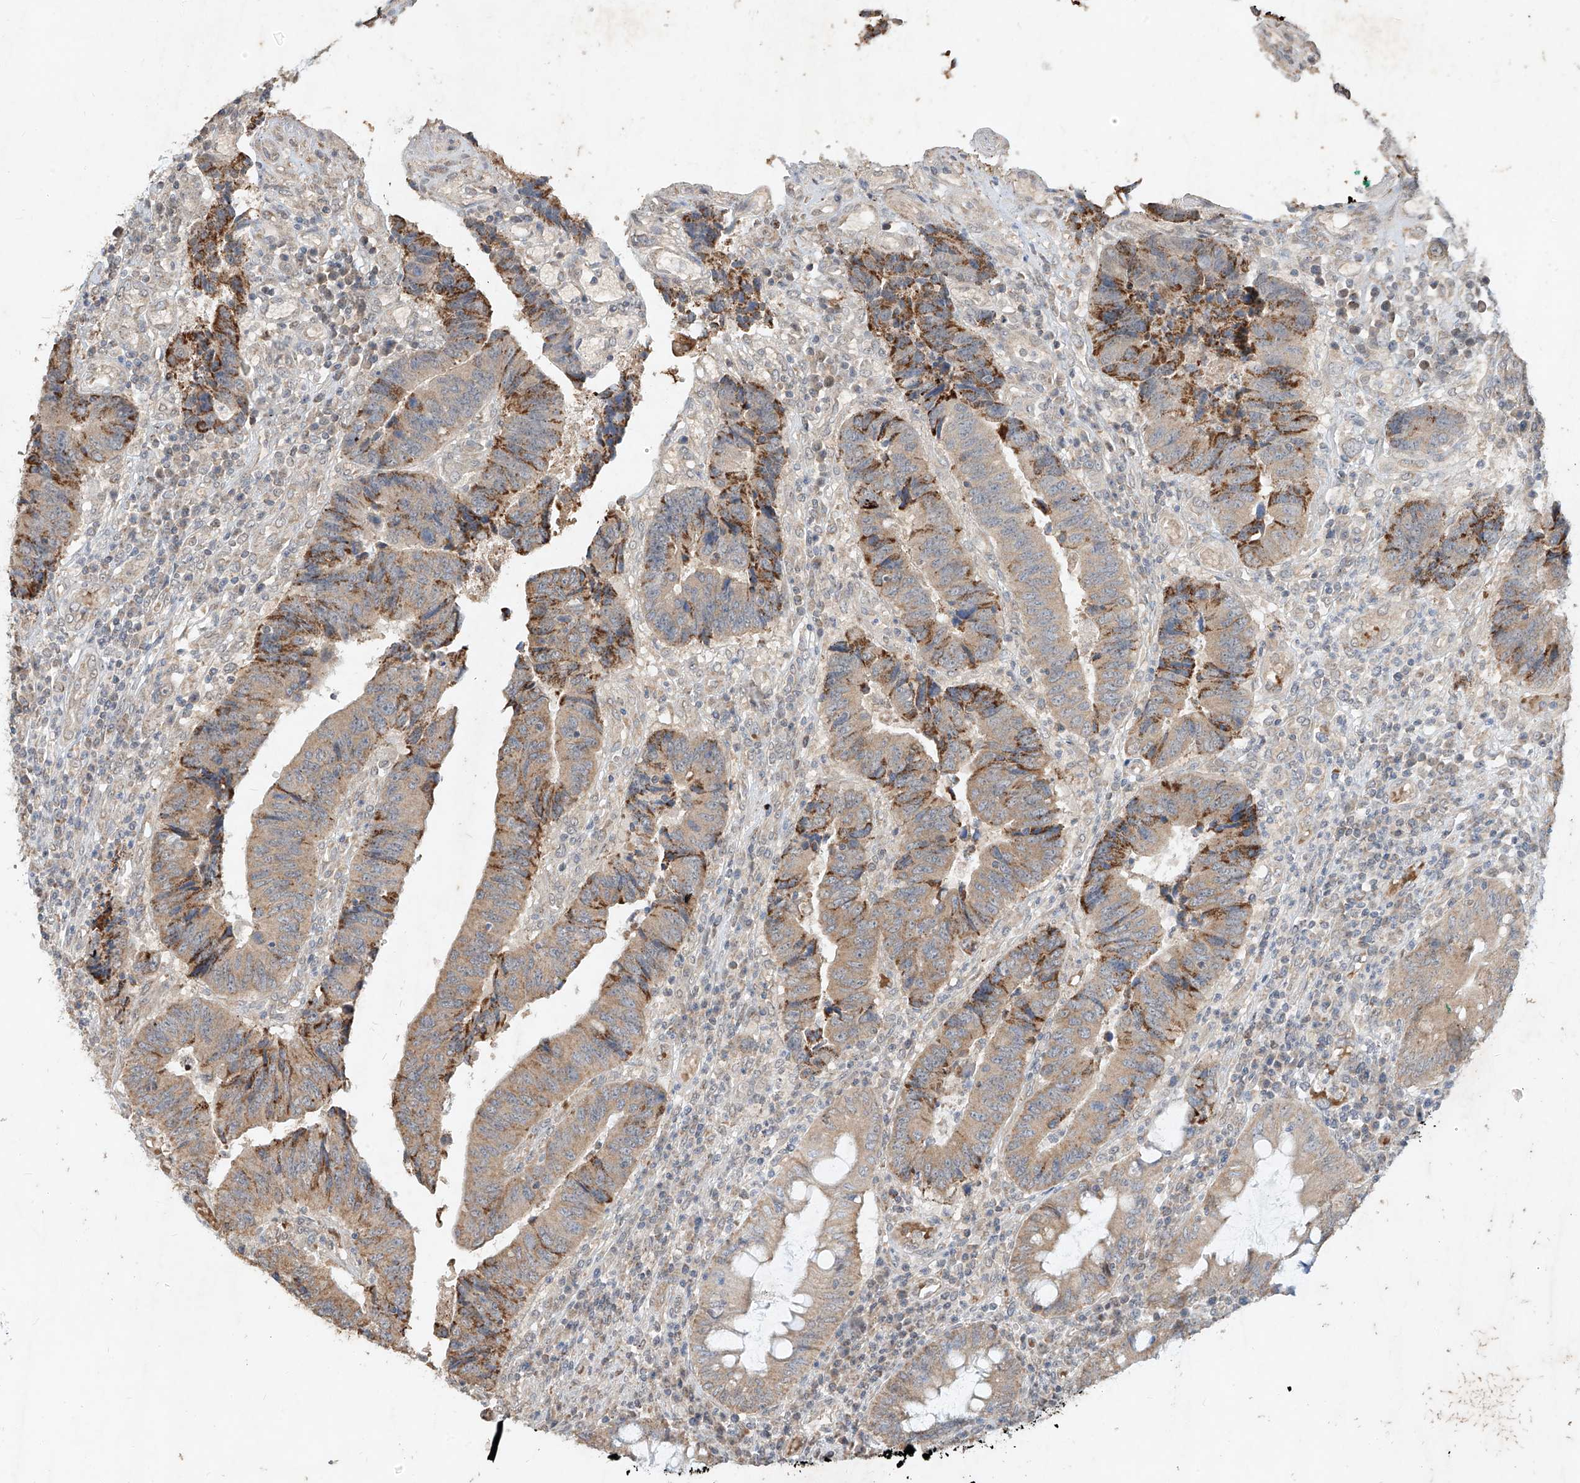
{"staining": {"intensity": "moderate", "quantity": ">75%", "location": "cytoplasmic/membranous"}, "tissue": "colorectal cancer", "cell_type": "Tumor cells", "image_type": "cancer", "snomed": [{"axis": "morphology", "description": "Adenocarcinoma, NOS"}, {"axis": "topography", "description": "Rectum"}], "caption": "IHC of colorectal adenocarcinoma displays medium levels of moderate cytoplasmic/membranous staining in approximately >75% of tumor cells.", "gene": "MTUS2", "patient": {"sex": "male", "age": 84}}